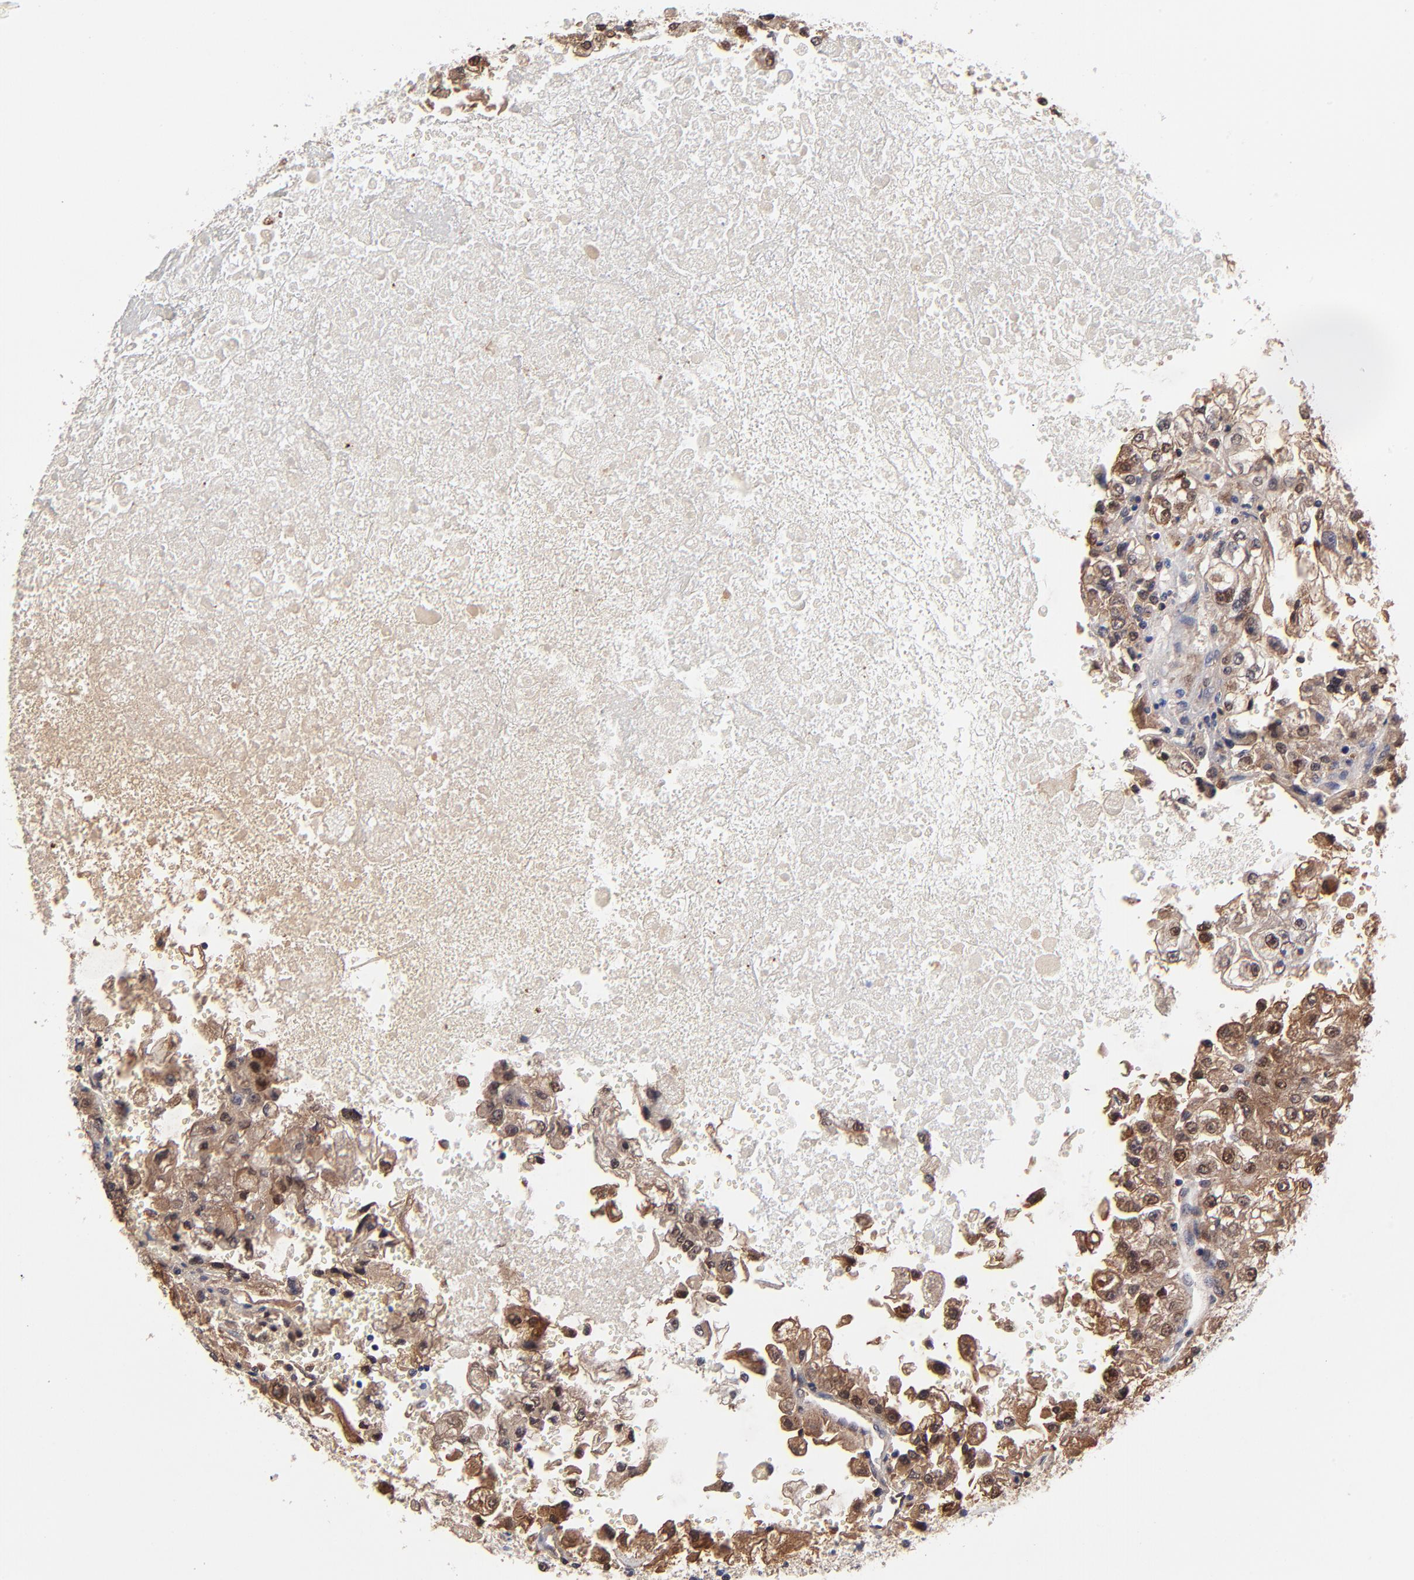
{"staining": {"intensity": "moderate", "quantity": "25%-75%", "location": "cytoplasmic/membranous,nuclear"}, "tissue": "renal cancer", "cell_type": "Tumor cells", "image_type": "cancer", "snomed": [{"axis": "morphology", "description": "Adenocarcinoma, NOS"}, {"axis": "topography", "description": "Kidney"}], "caption": "Immunohistochemical staining of human renal adenocarcinoma displays medium levels of moderate cytoplasmic/membranous and nuclear protein positivity in approximately 25%-75% of tumor cells.", "gene": "DCTPP1", "patient": {"sex": "female", "age": 83}}